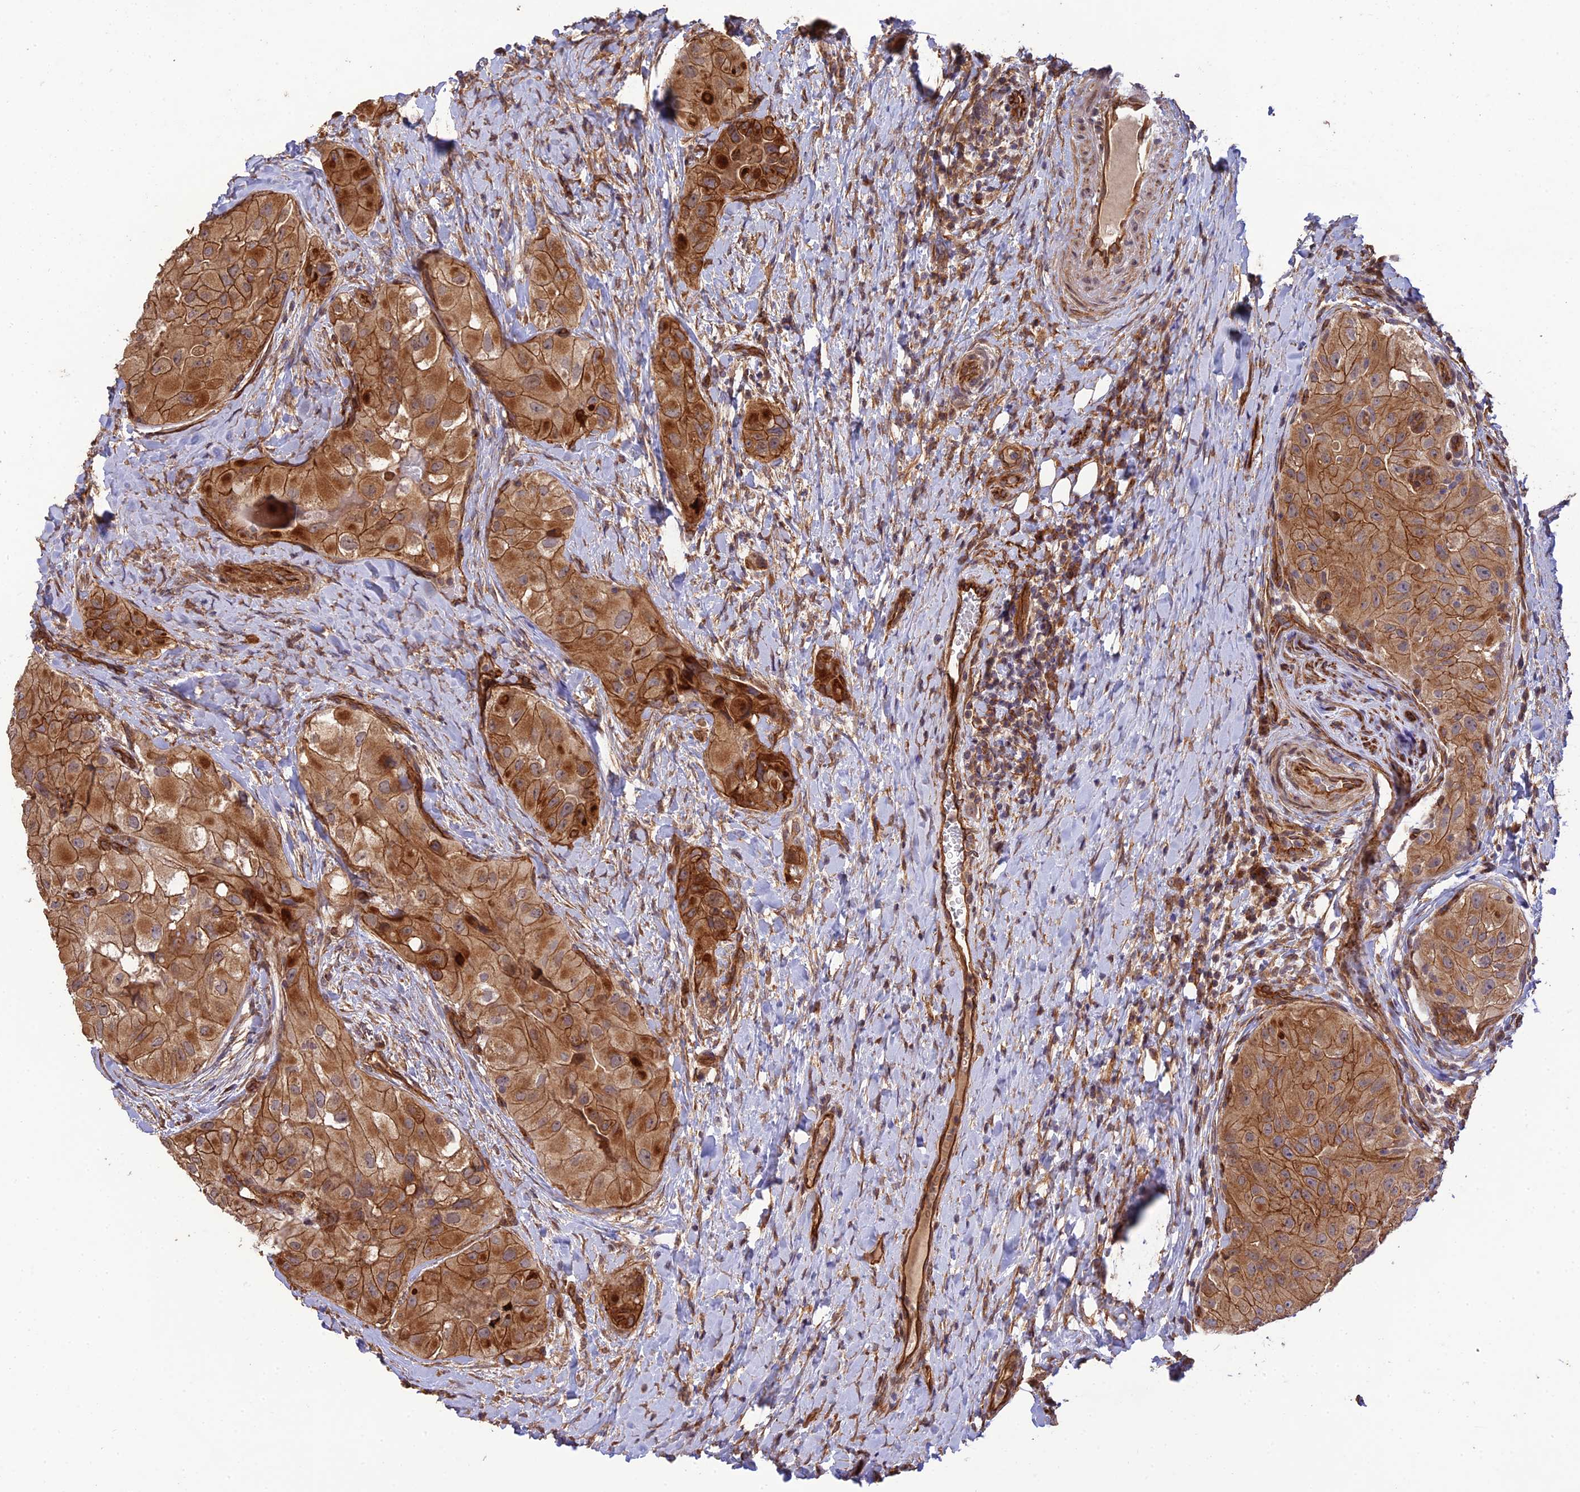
{"staining": {"intensity": "moderate", "quantity": ">75%", "location": "cytoplasmic/membranous"}, "tissue": "thyroid cancer", "cell_type": "Tumor cells", "image_type": "cancer", "snomed": [{"axis": "morphology", "description": "Normal tissue, NOS"}, {"axis": "morphology", "description": "Papillary adenocarcinoma, NOS"}, {"axis": "topography", "description": "Thyroid gland"}], "caption": "Immunohistochemistry (IHC) histopathology image of papillary adenocarcinoma (thyroid) stained for a protein (brown), which exhibits medium levels of moderate cytoplasmic/membranous staining in about >75% of tumor cells.", "gene": "HOMER2", "patient": {"sex": "female", "age": 59}}